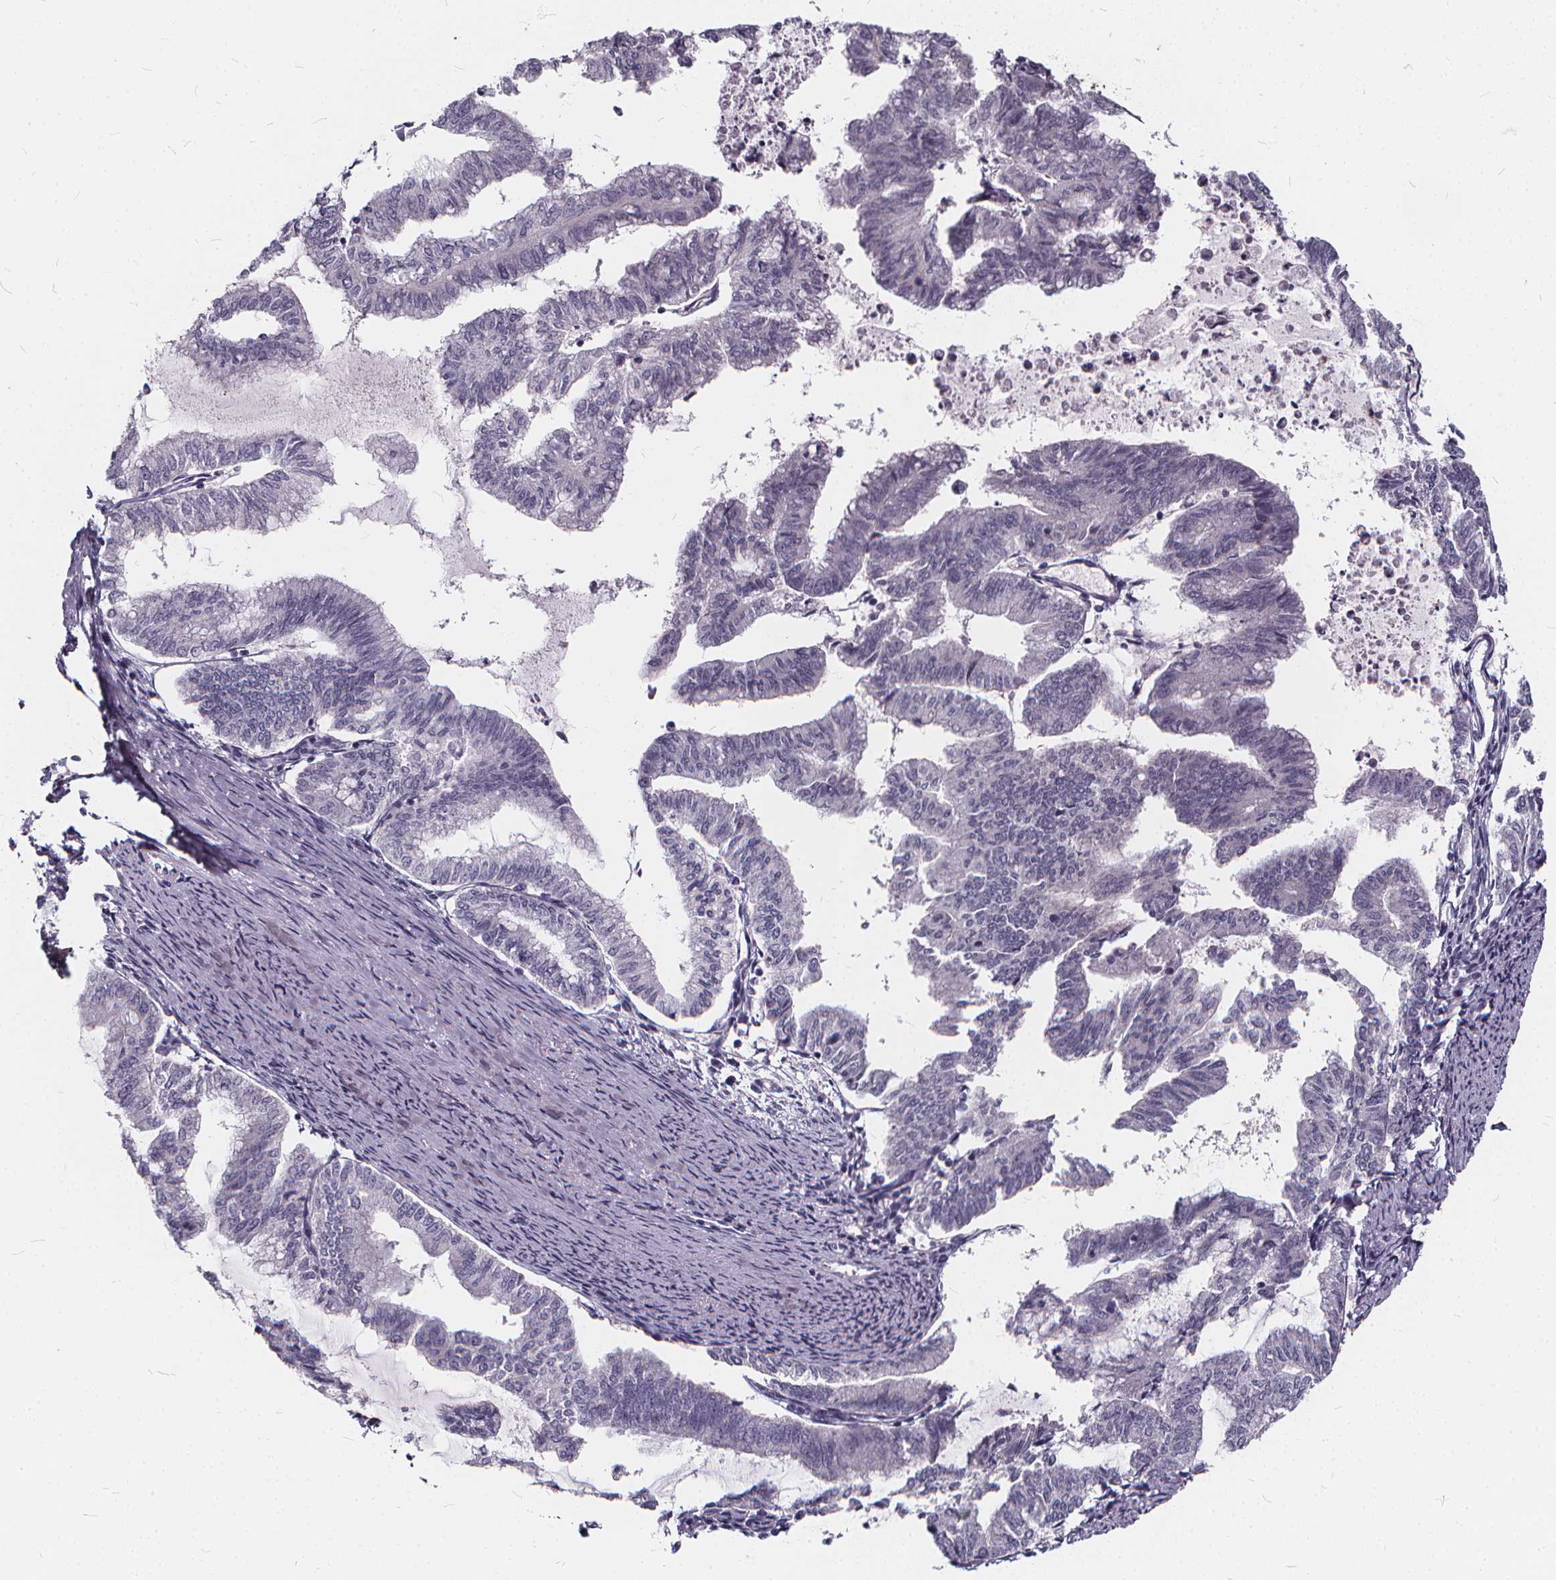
{"staining": {"intensity": "negative", "quantity": "none", "location": "none"}, "tissue": "endometrial cancer", "cell_type": "Tumor cells", "image_type": "cancer", "snomed": [{"axis": "morphology", "description": "Adenocarcinoma, NOS"}, {"axis": "topography", "description": "Endometrium"}], "caption": "Immunohistochemical staining of human adenocarcinoma (endometrial) exhibits no significant positivity in tumor cells.", "gene": "SPEF2", "patient": {"sex": "female", "age": 79}}